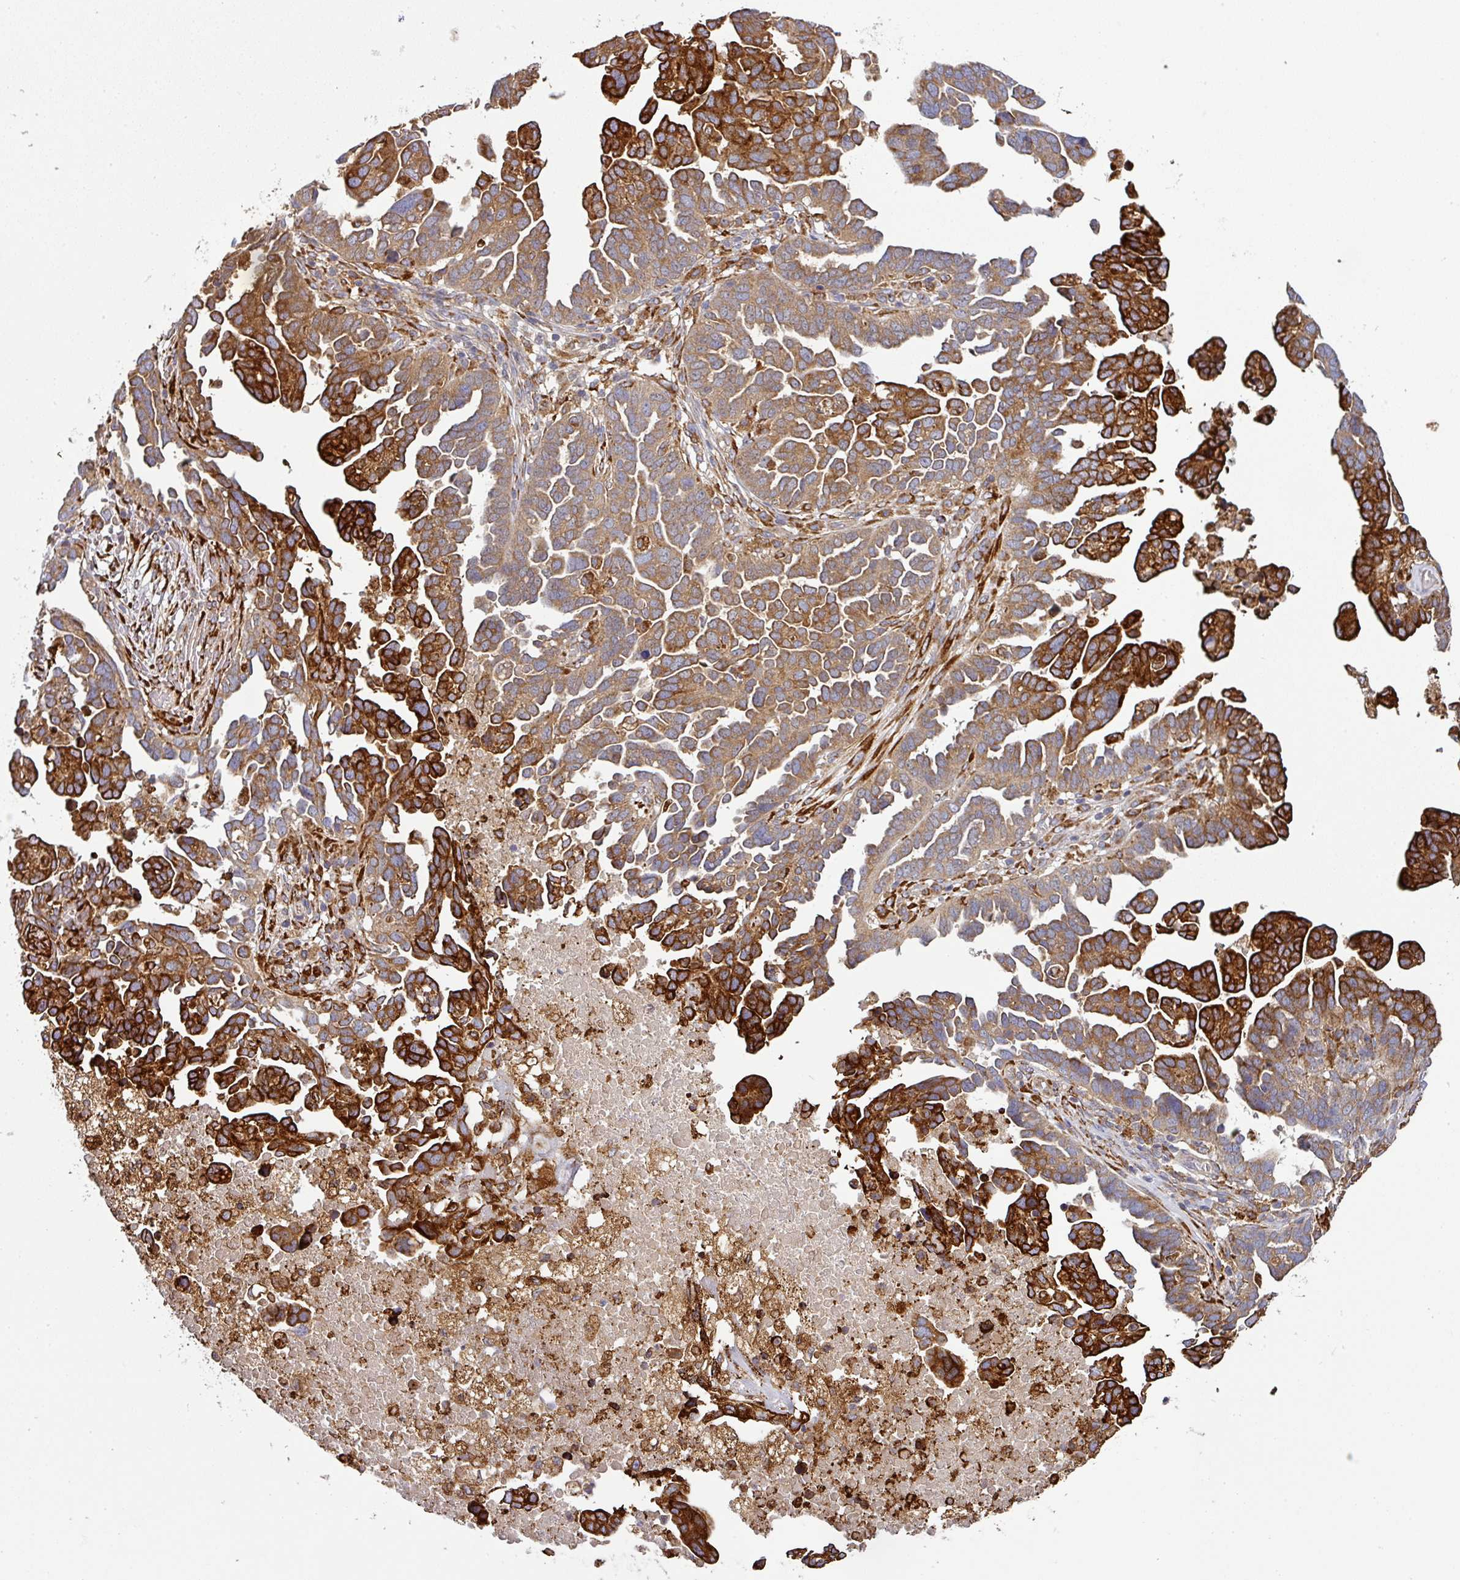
{"staining": {"intensity": "strong", "quantity": ">75%", "location": "cytoplasmic/membranous"}, "tissue": "ovarian cancer", "cell_type": "Tumor cells", "image_type": "cancer", "snomed": [{"axis": "morphology", "description": "Cystadenocarcinoma, serous, NOS"}, {"axis": "topography", "description": "Ovary"}], "caption": "This micrograph shows immunohistochemistry staining of ovarian cancer, with high strong cytoplasmic/membranous positivity in about >75% of tumor cells.", "gene": "ZNF268", "patient": {"sex": "female", "age": 54}}